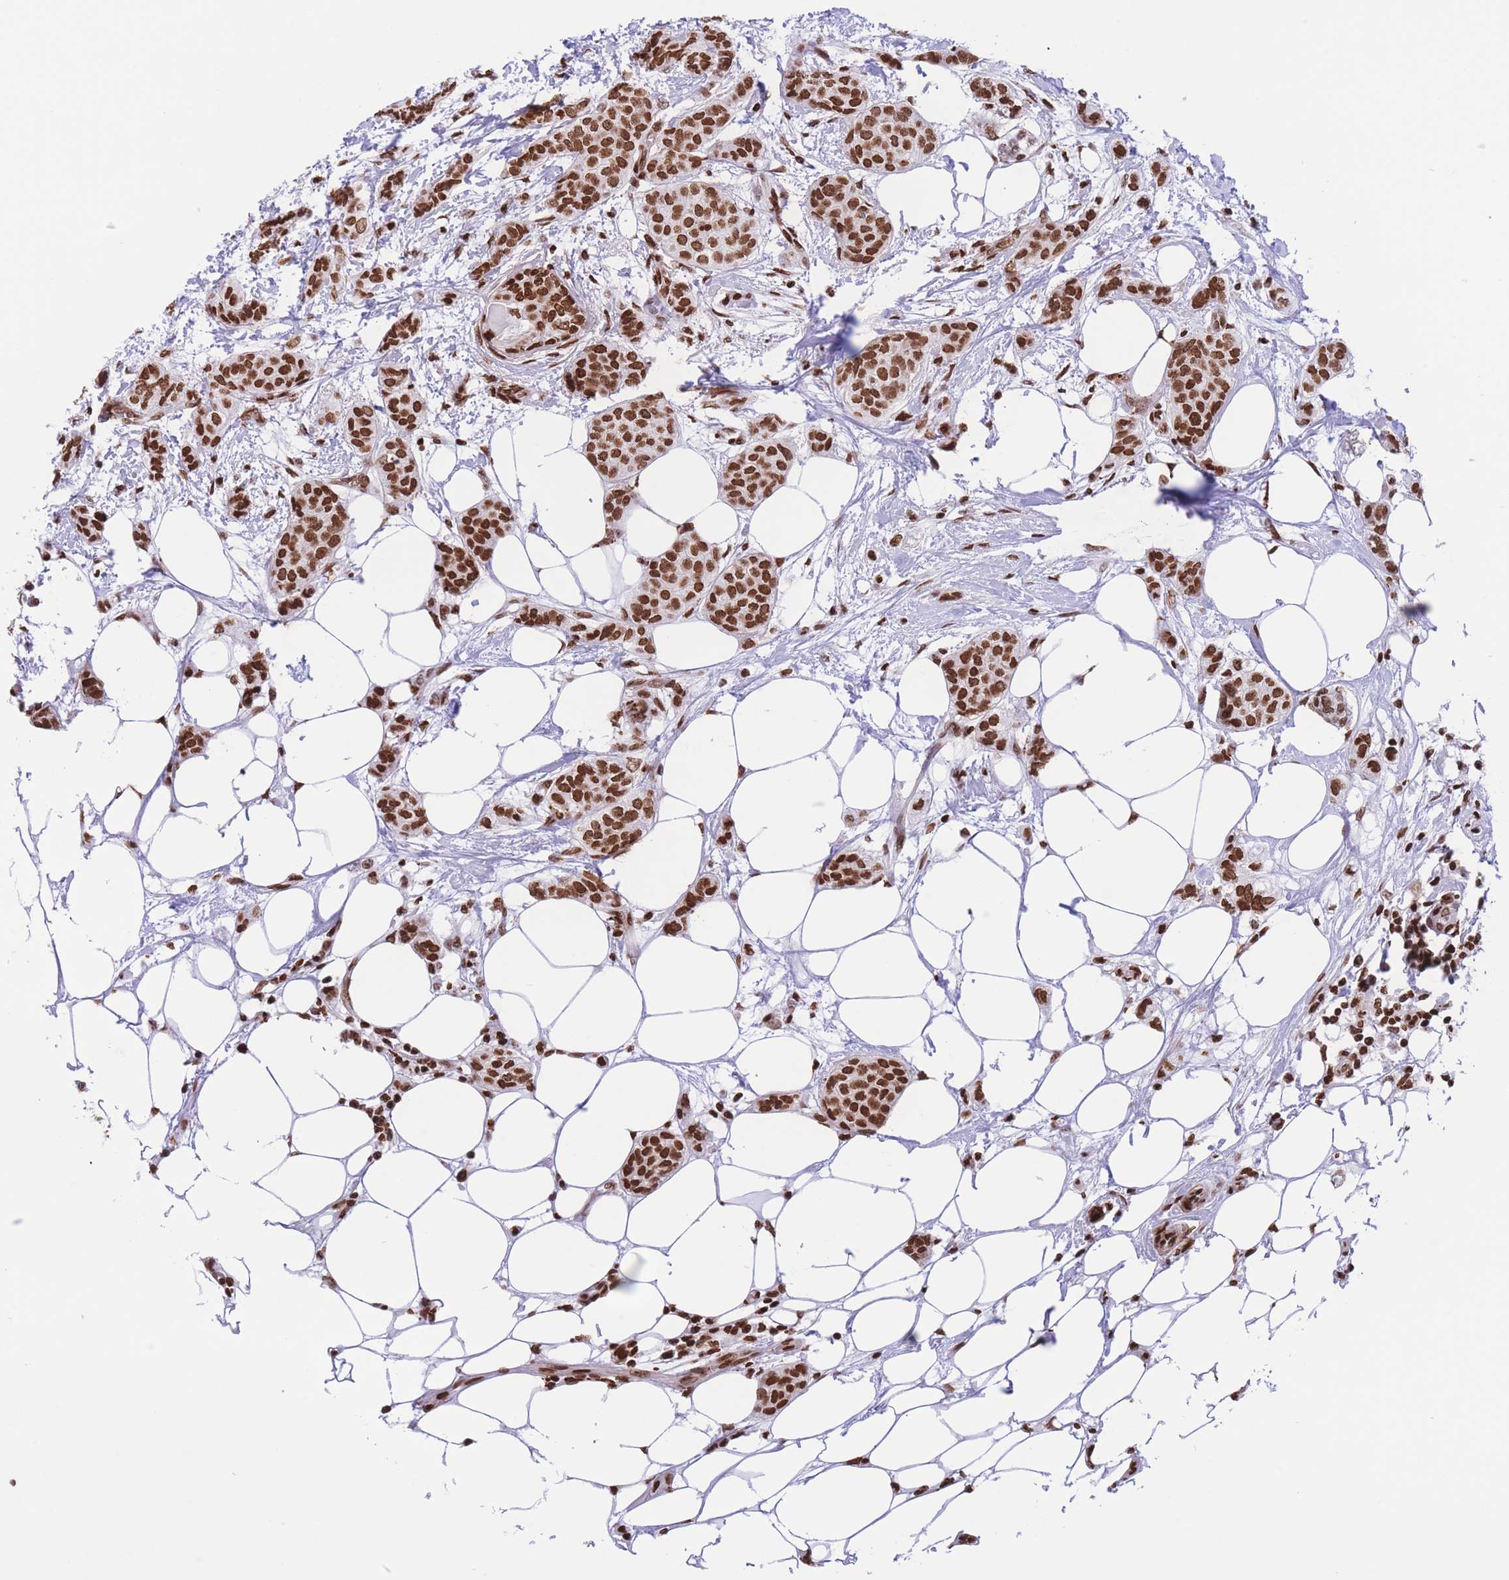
{"staining": {"intensity": "strong", "quantity": ">75%", "location": "nuclear"}, "tissue": "breast cancer", "cell_type": "Tumor cells", "image_type": "cancer", "snomed": [{"axis": "morphology", "description": "Duct carcinoma"}, {"axis": "topography", "description": "Breast"}], "caption": "Protein staining shows strong nuclear staining in approximately >75% of tumor cells in breast cancer.", "gene": "H2BC11", "patient": {"sex": "female", "age": 72}}